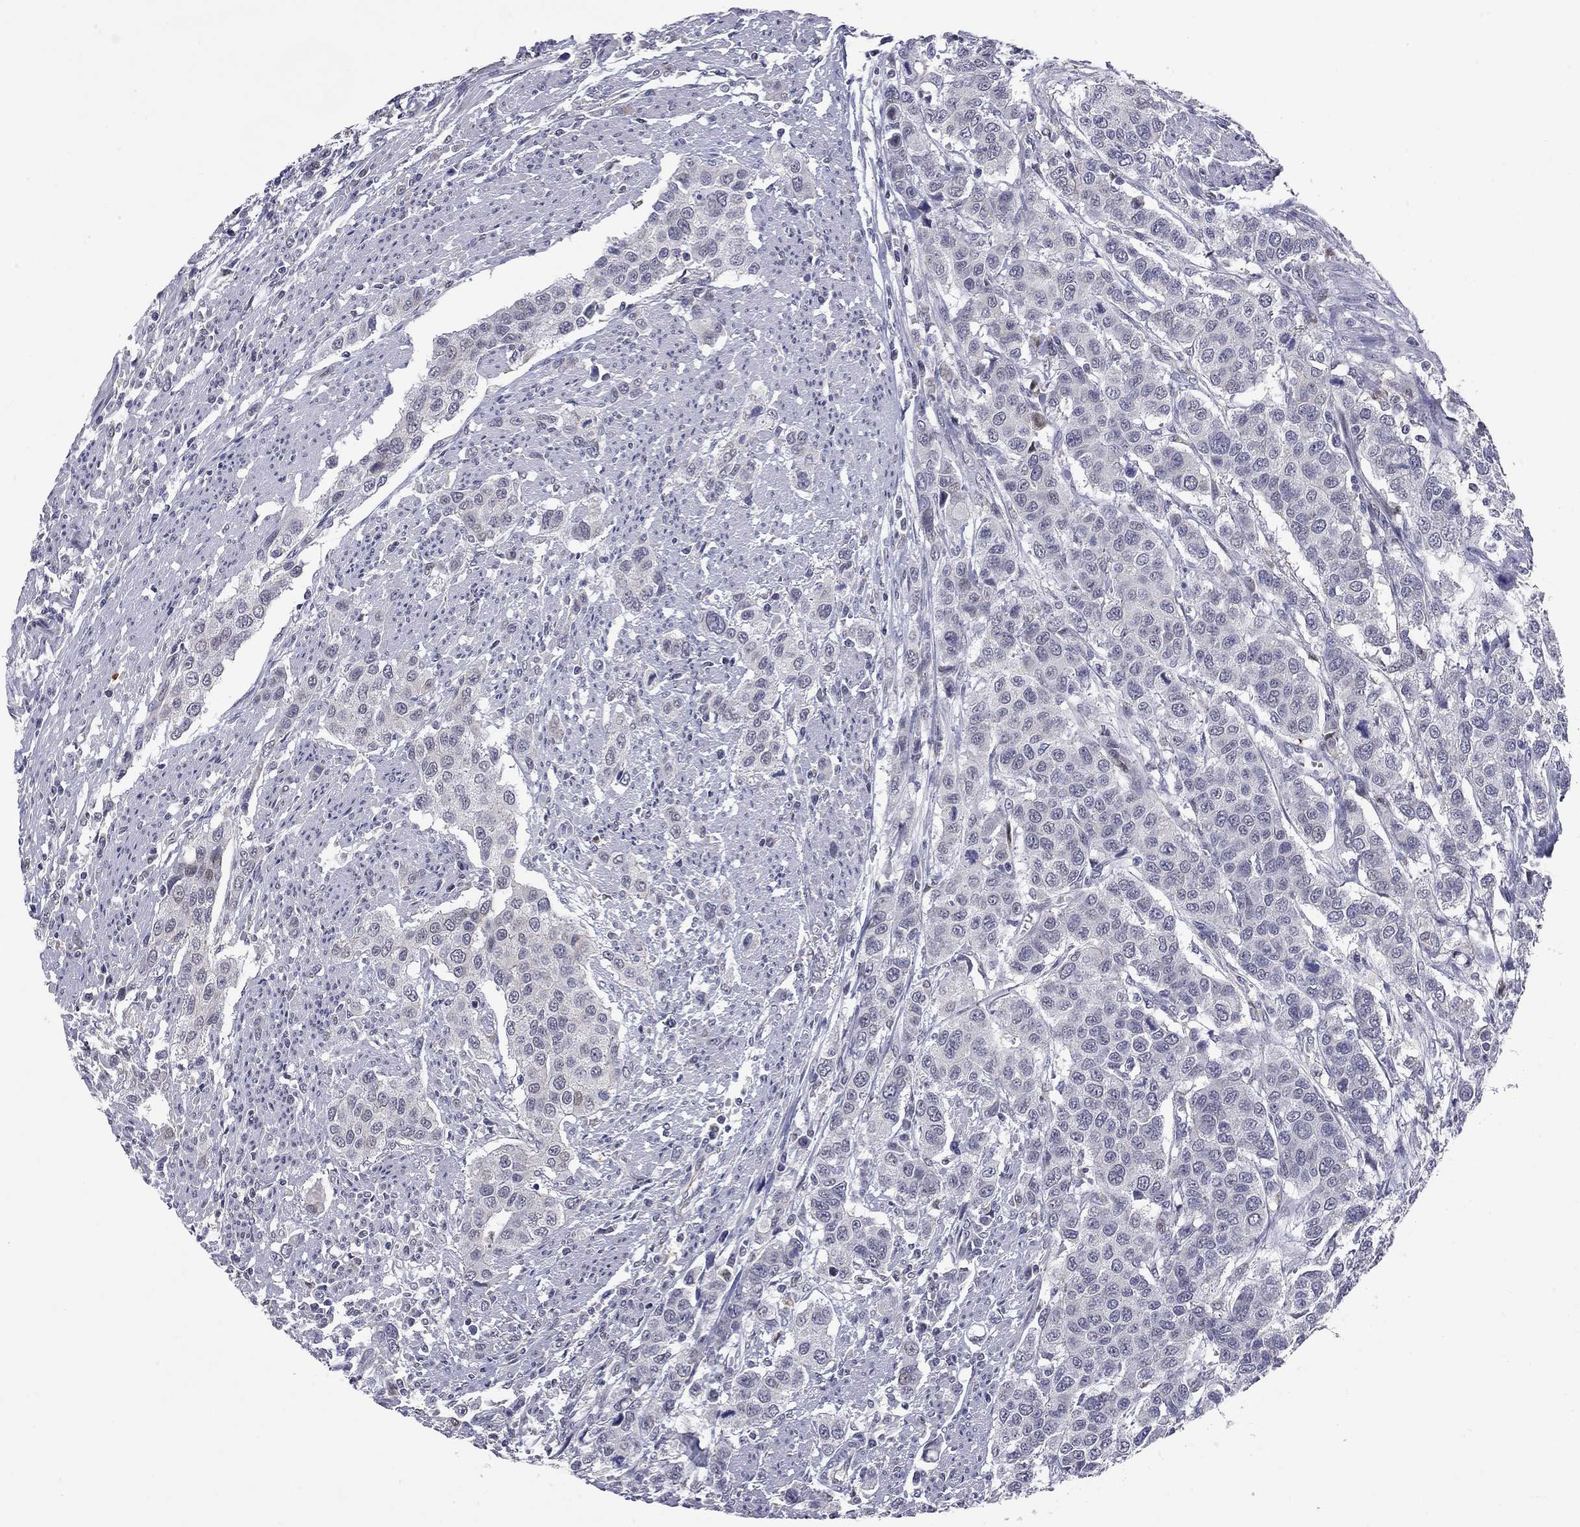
{"staining": {"intensity": "negative", "quantity": "none", "location": "none"}, "tissue": "urothelial cancer", "cell_type": "Tumor cells", "image_type": "cancer", "snomed": [{"axis": "morphology", "description": "Urothelial carcinoma, High grade"}, {"axis": "topography", "description": "Urinary bladder"}], "caption": "Tumor cells show no significant expression in urothelial carcinoma (high-grade).", "gene": "HTR4", "patient": {"sex": "female", "age": 58}}